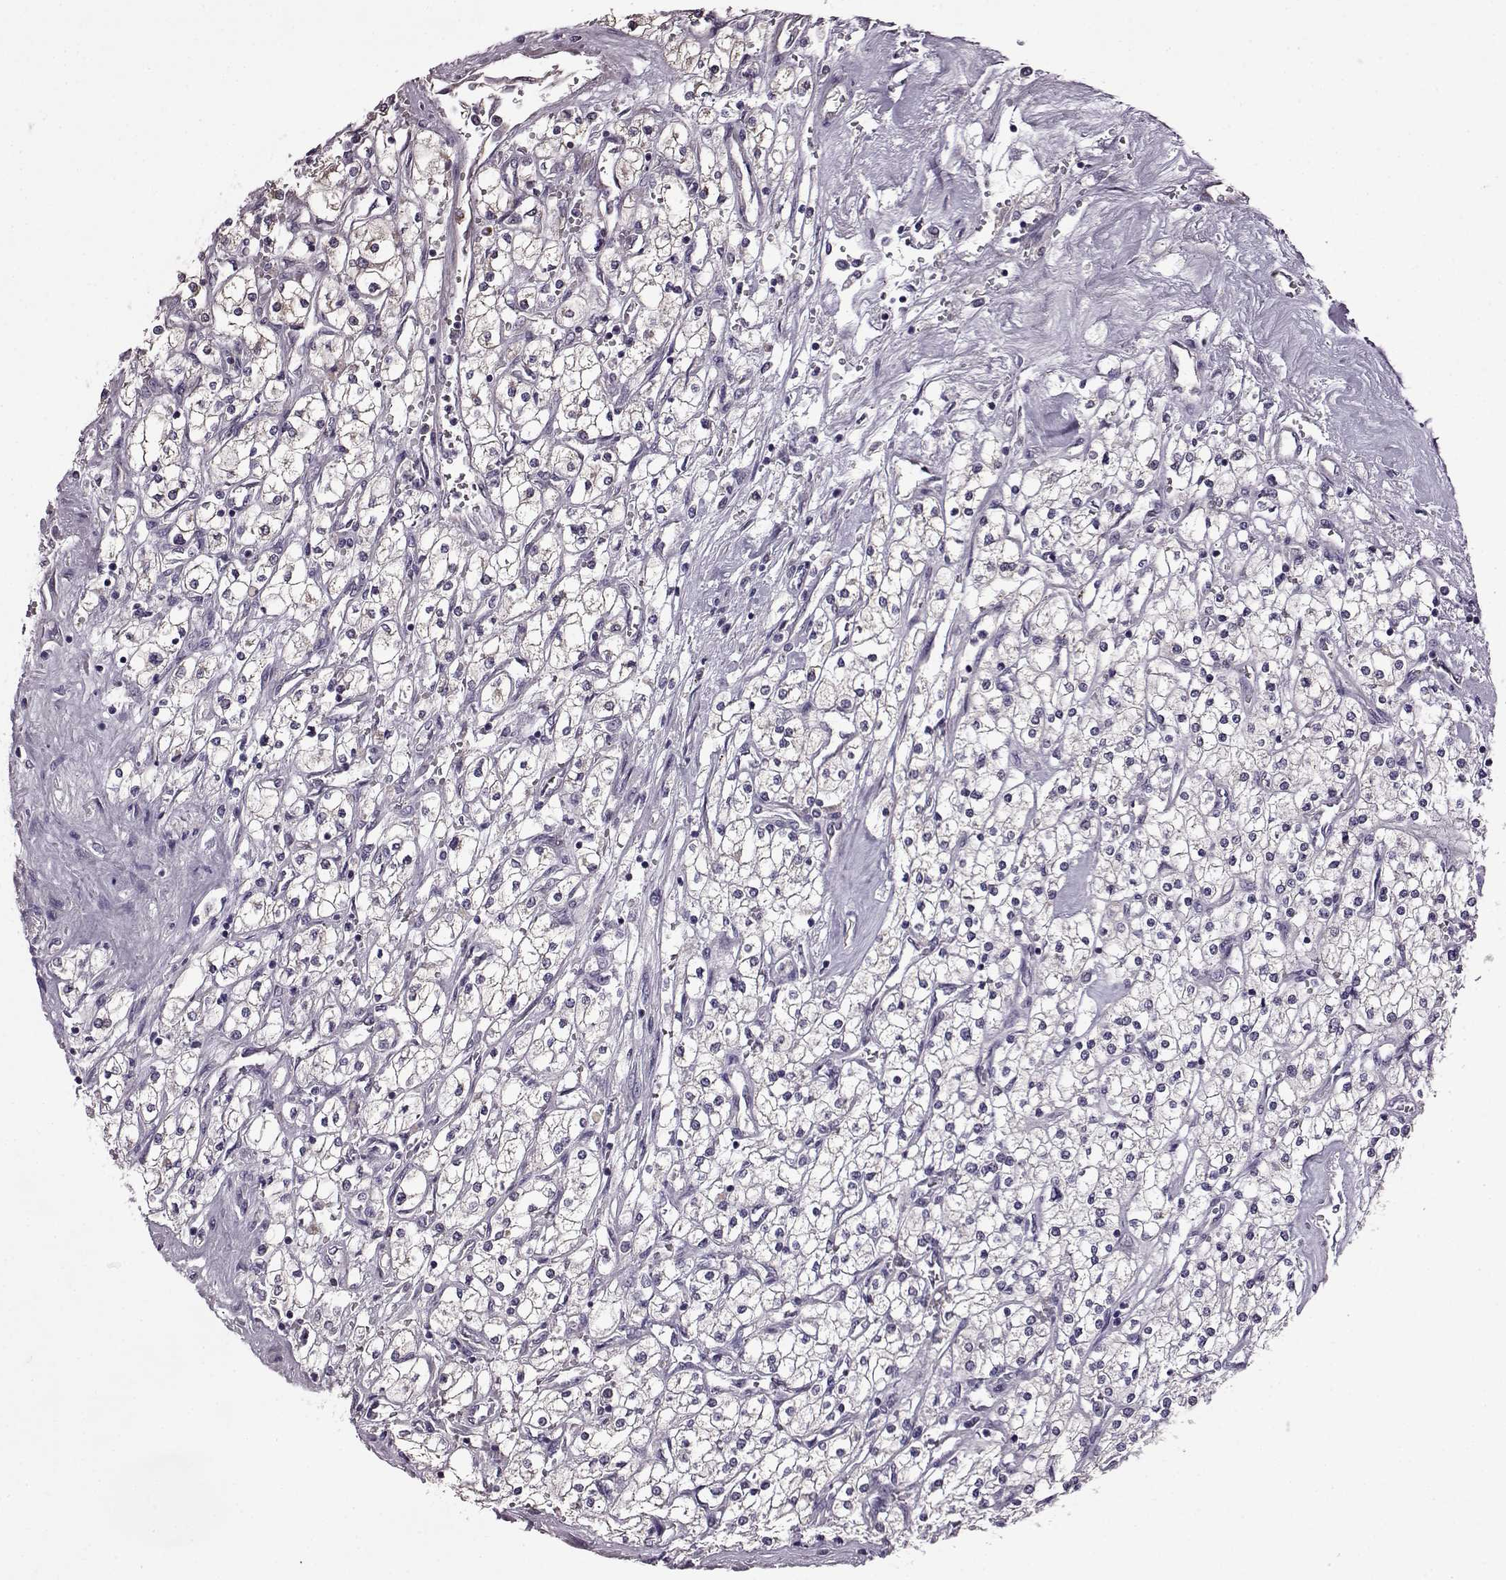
{"staining": {"intensity": "negative", "quantity": "none", "location": "none"}, "tissue": "renal cancer", "cell_type": "Tumor cells", "image_type": "cancer", "snomed": [{"axis": "morphology", "description": "Adenocarcinoma, NOS"}, {"axis": "topography", "description": "Kidney"}], "caption": "Tumor cells show no significant positivity in renal cancer. (Brightfield microscopy of DAB (3,3'-diaminobenzidine) IHC at high magnification).", "gene": "EDDM3B", "patient": {"sex": "male", "age": 80}}